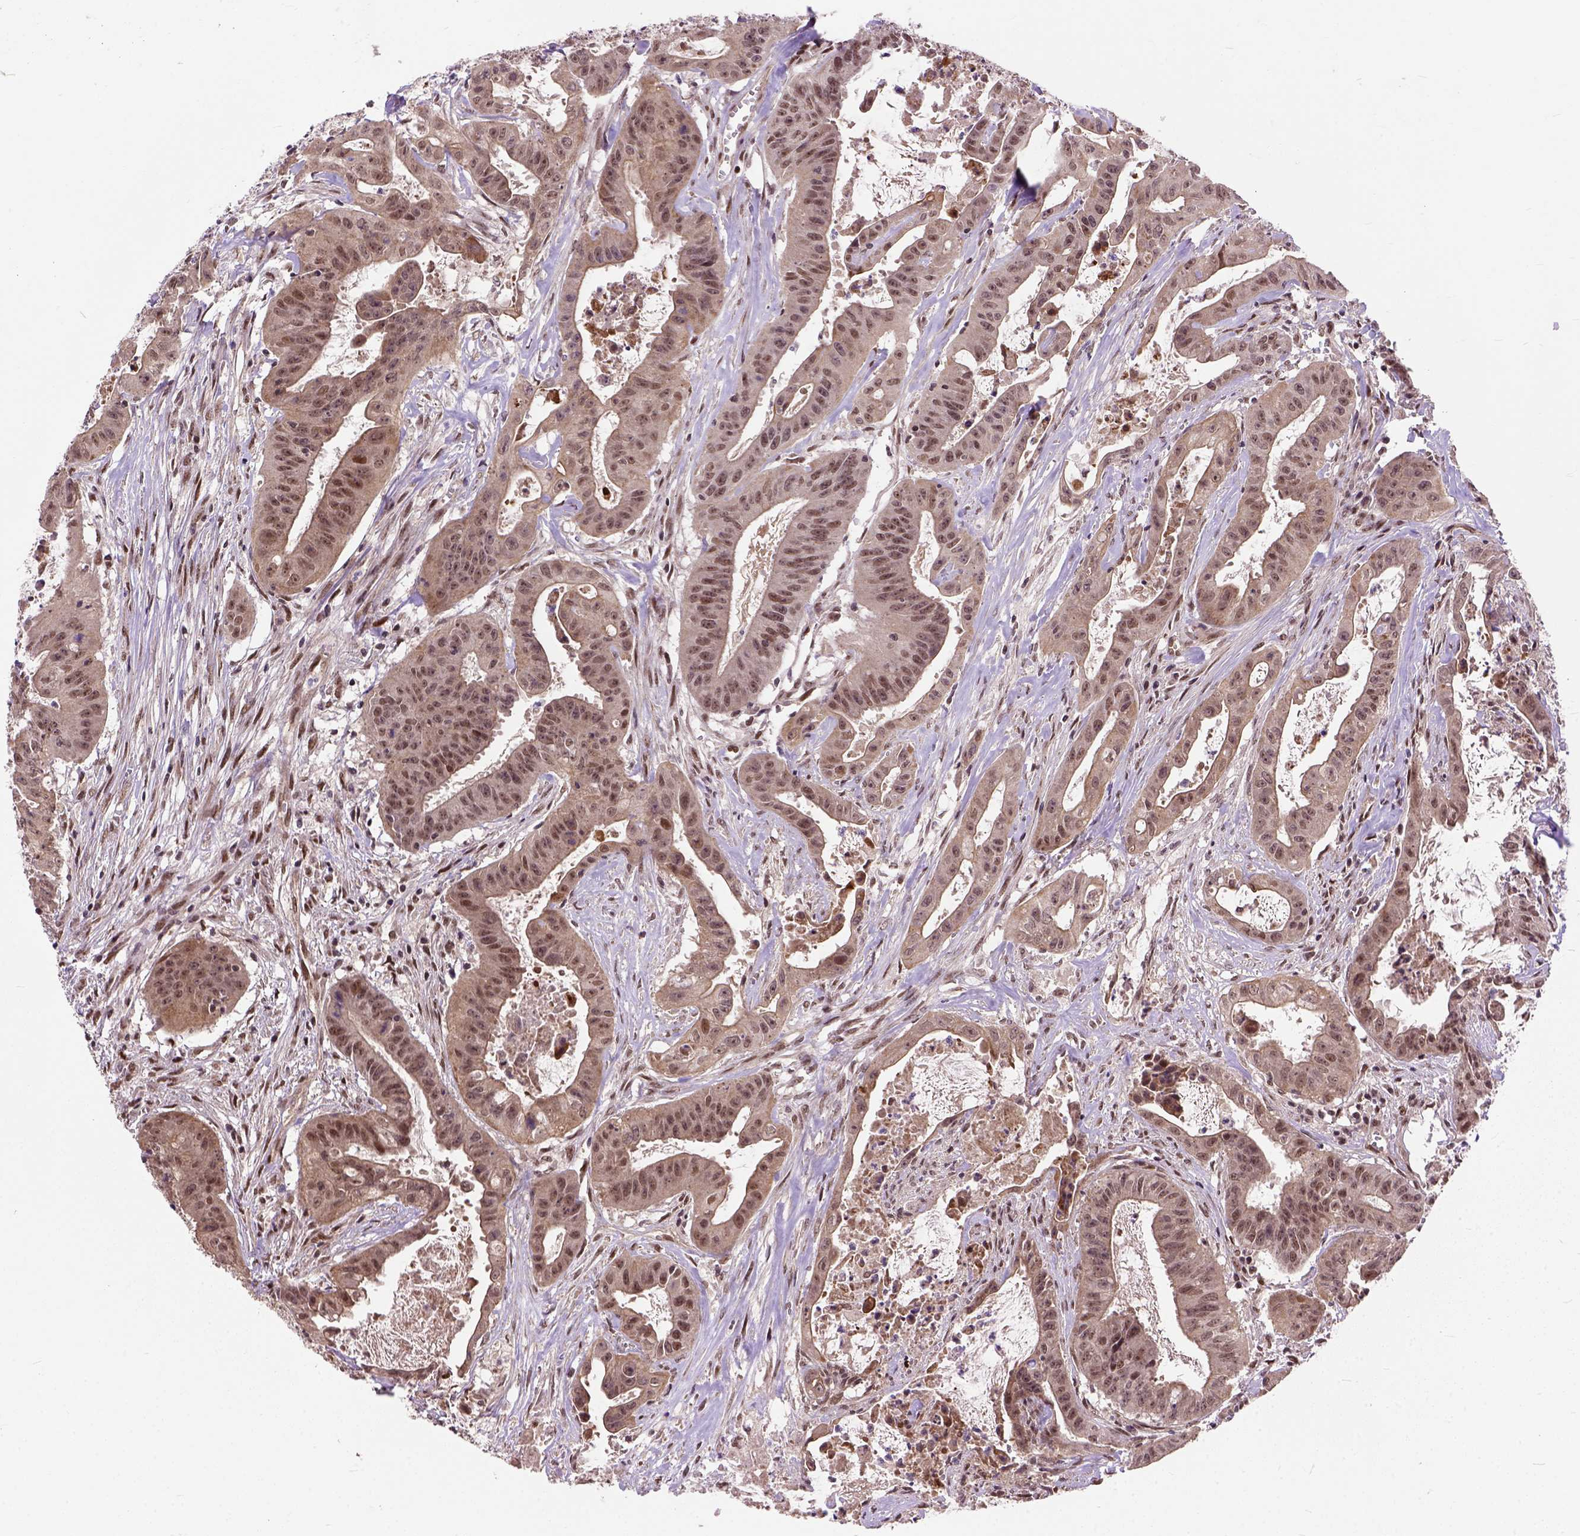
{"staining": {"intensity": "moderate", "quantity": ">75%", "location": "nuclear"}, "tissue": "colorectal cancer", "cell_type": "Tumor cells", "image_type": "cancer", "snomed": [{"axis": "morphology", "description": "Adenocarcinoma, NOS"}, {"axis": "topography", "description": "Colon"}], "caption": "Moderate nuclear positivity for a protein is seen in approximately >75% of tumor cells of adenocarcinoma (colorectal) using immunohistochemistry.", "gene": "ZNF630", "patient": {"sex": "male", "age": 33}}